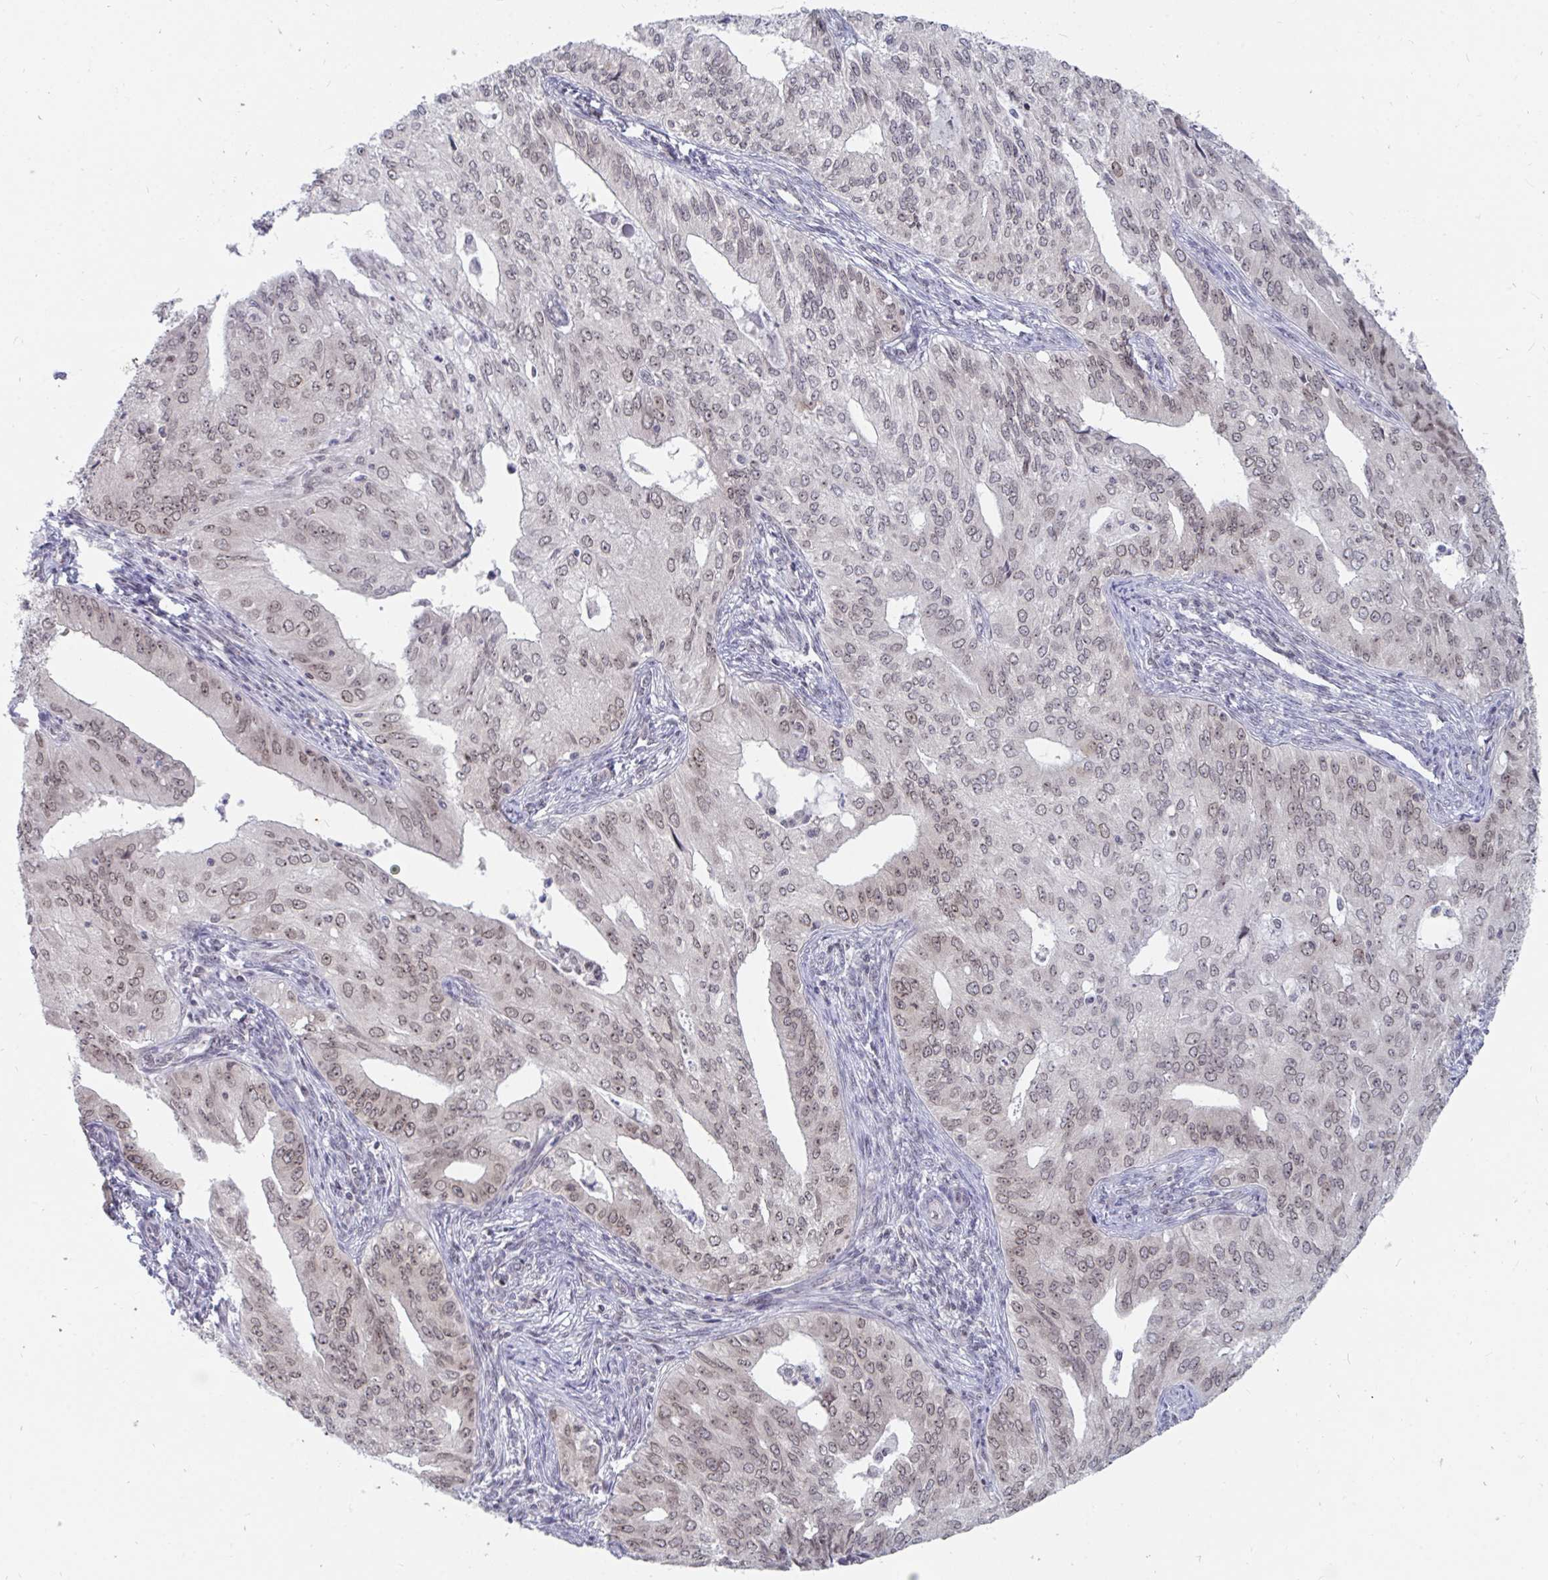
{"staining": {"intensity": "weak", "quantity": "25%-75%", "location": "nuclear"}, "tissue": "endometrial cancer", "cell_type": "Tumor cells", "image_type": "cancer", "snomed": [{"axis": "morphology", "description": "Adenocarcinoma, NOS"}, {"axis": "topography", "description": "Endometrium"}], "caption": "Endometrial cancer (adenocarcinoma) tissue exhibits weak nuclear staining in approximately 25%-75% of tumor cells", "gene": "TRIP12", "patient": {"sex": "female", "age": 50}}